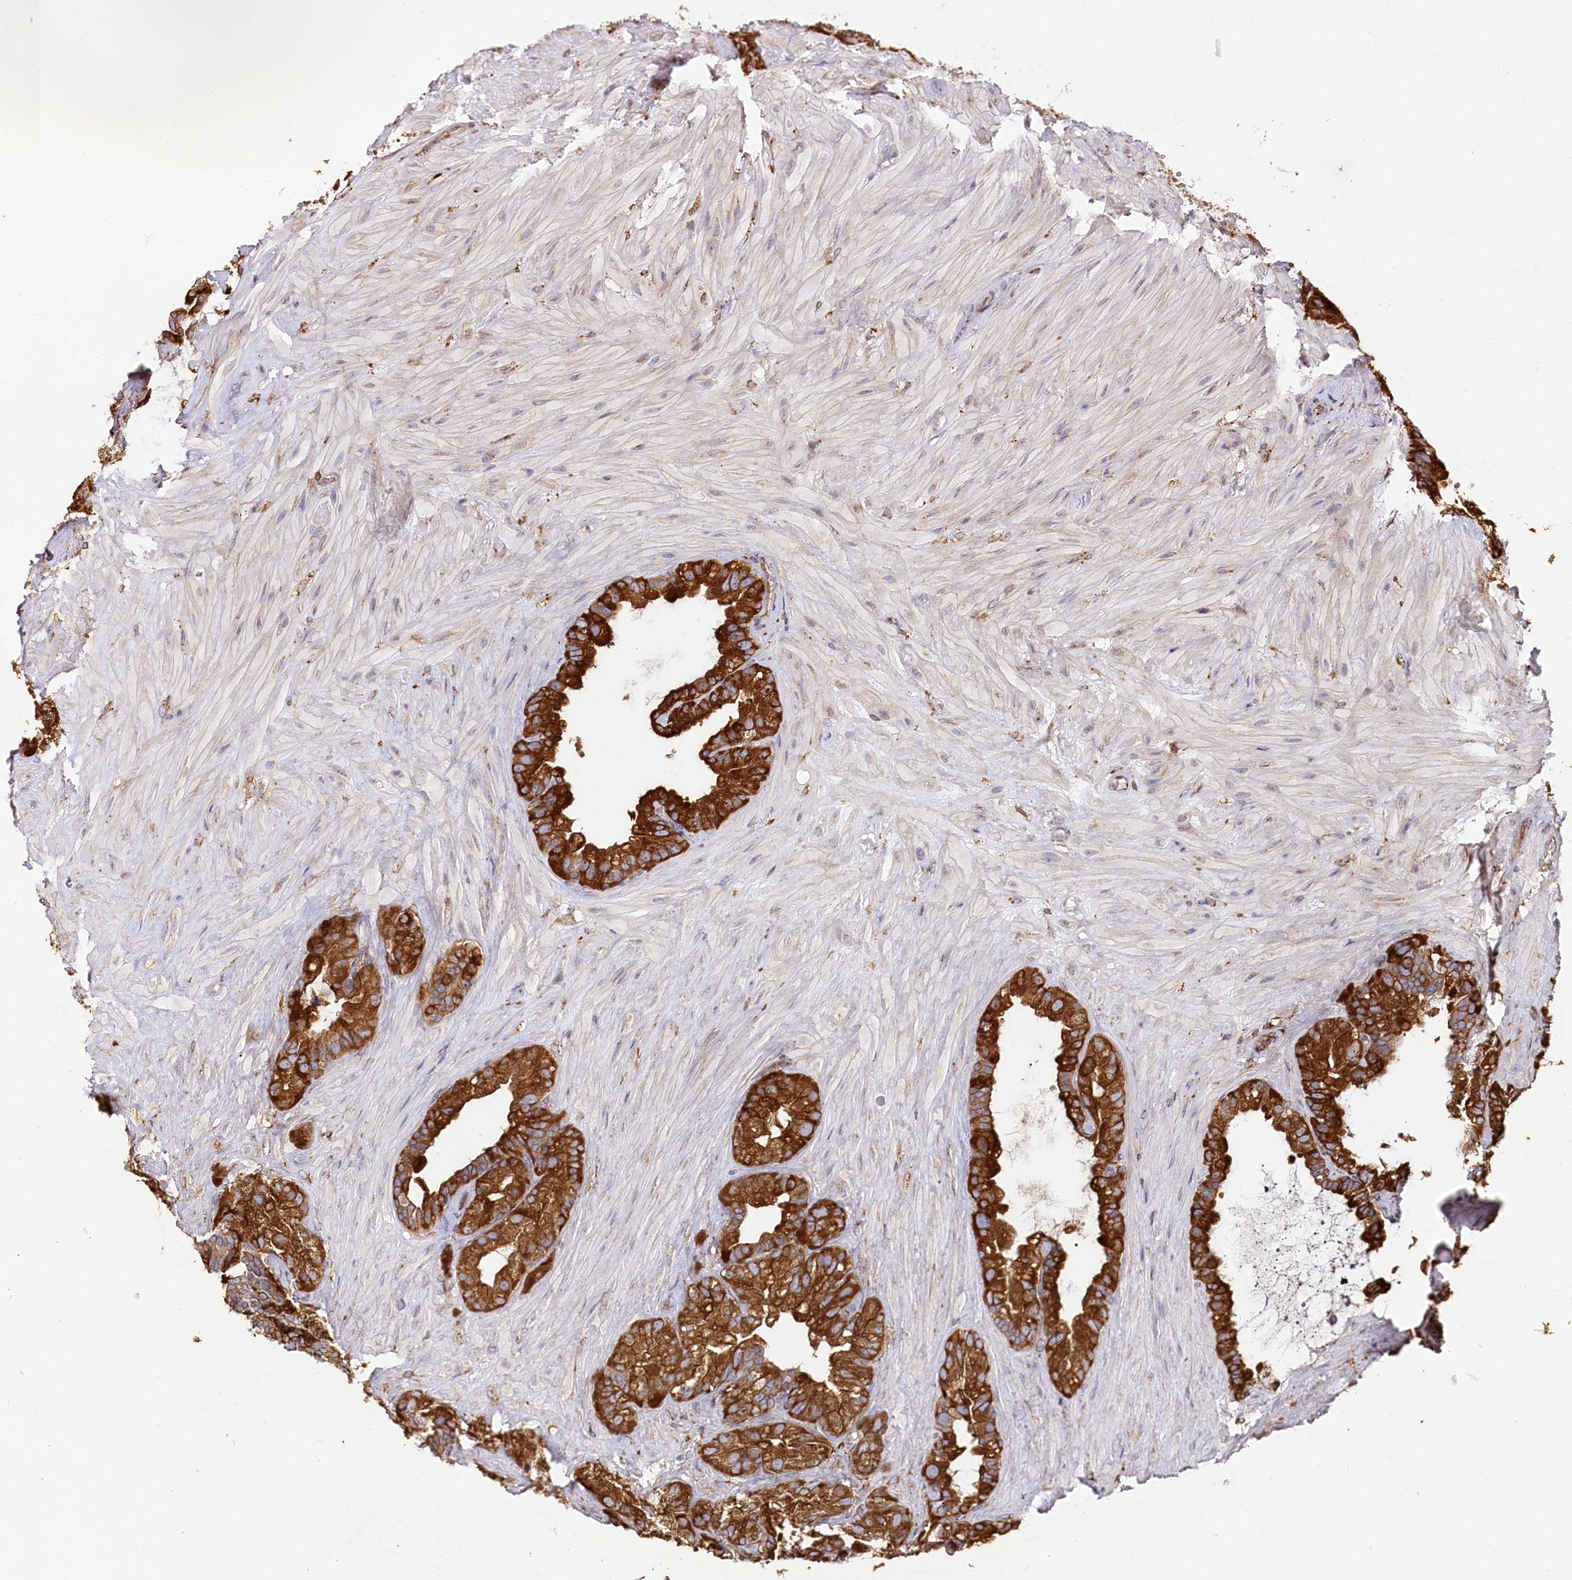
{"staining": {"intensity": "strong", "quantity": ">75%", "location": "cytoplasmic/membranous"}, "tissue": "seminal vesicle", "cell_type": "Glandular cells", "image_type": "normal", "snomed": [{"axis": "morphology", "description": "Normal tissue, NOS"}, {"axis": "topography", "description": "Prostate"}, {"axis": "topography", "description": "Seminal veicle"}], "caption": "Protein staining exhibits strong cytoplasmic/membranous positivity in approximately >75% of glandular cells in normal seminal vesicle. The staining was performed using DAB, with brown indicating positive protein expression. Nuclei are stained blue with hematoxylin.", "gene": "CNPY2", "patient": {"sex": "male", "age": 68}}